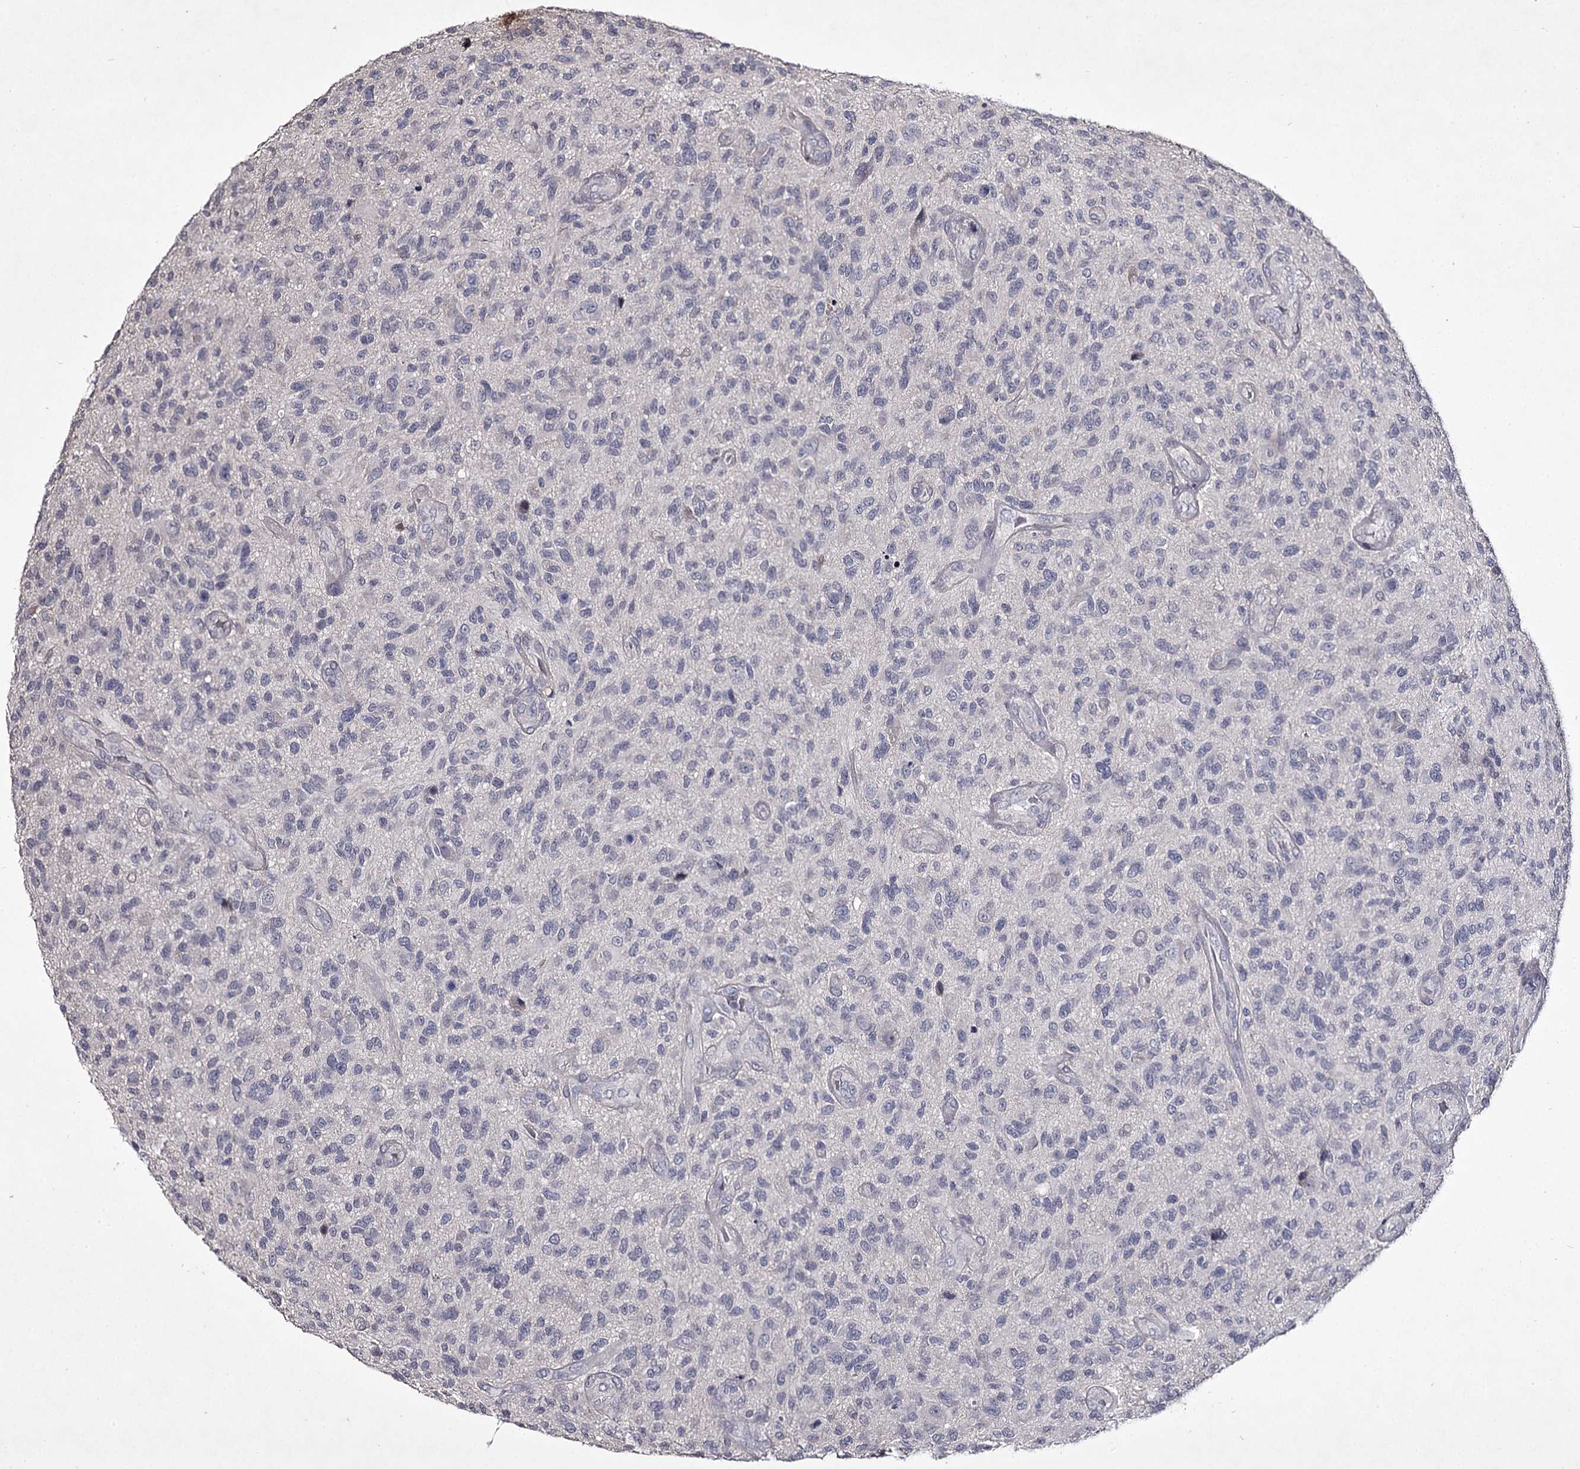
{"staining": {"intensity": "negative", "quantity": "none", "location": "none"}, "tissue": "glioma", "cell_type": "Tumor cells", "image_type": "cancer", "snomed": [{"axis": "morphology", "description": "Glioma, malignant, High grade"}, {"axis": "topography", "description": "Brain"}], "caption": "An image of human malignant glioma (high-grade) is negative for staining in tumor cells.", "gene": "PRM2", "patient": {"sex": "male", "age": 47}}